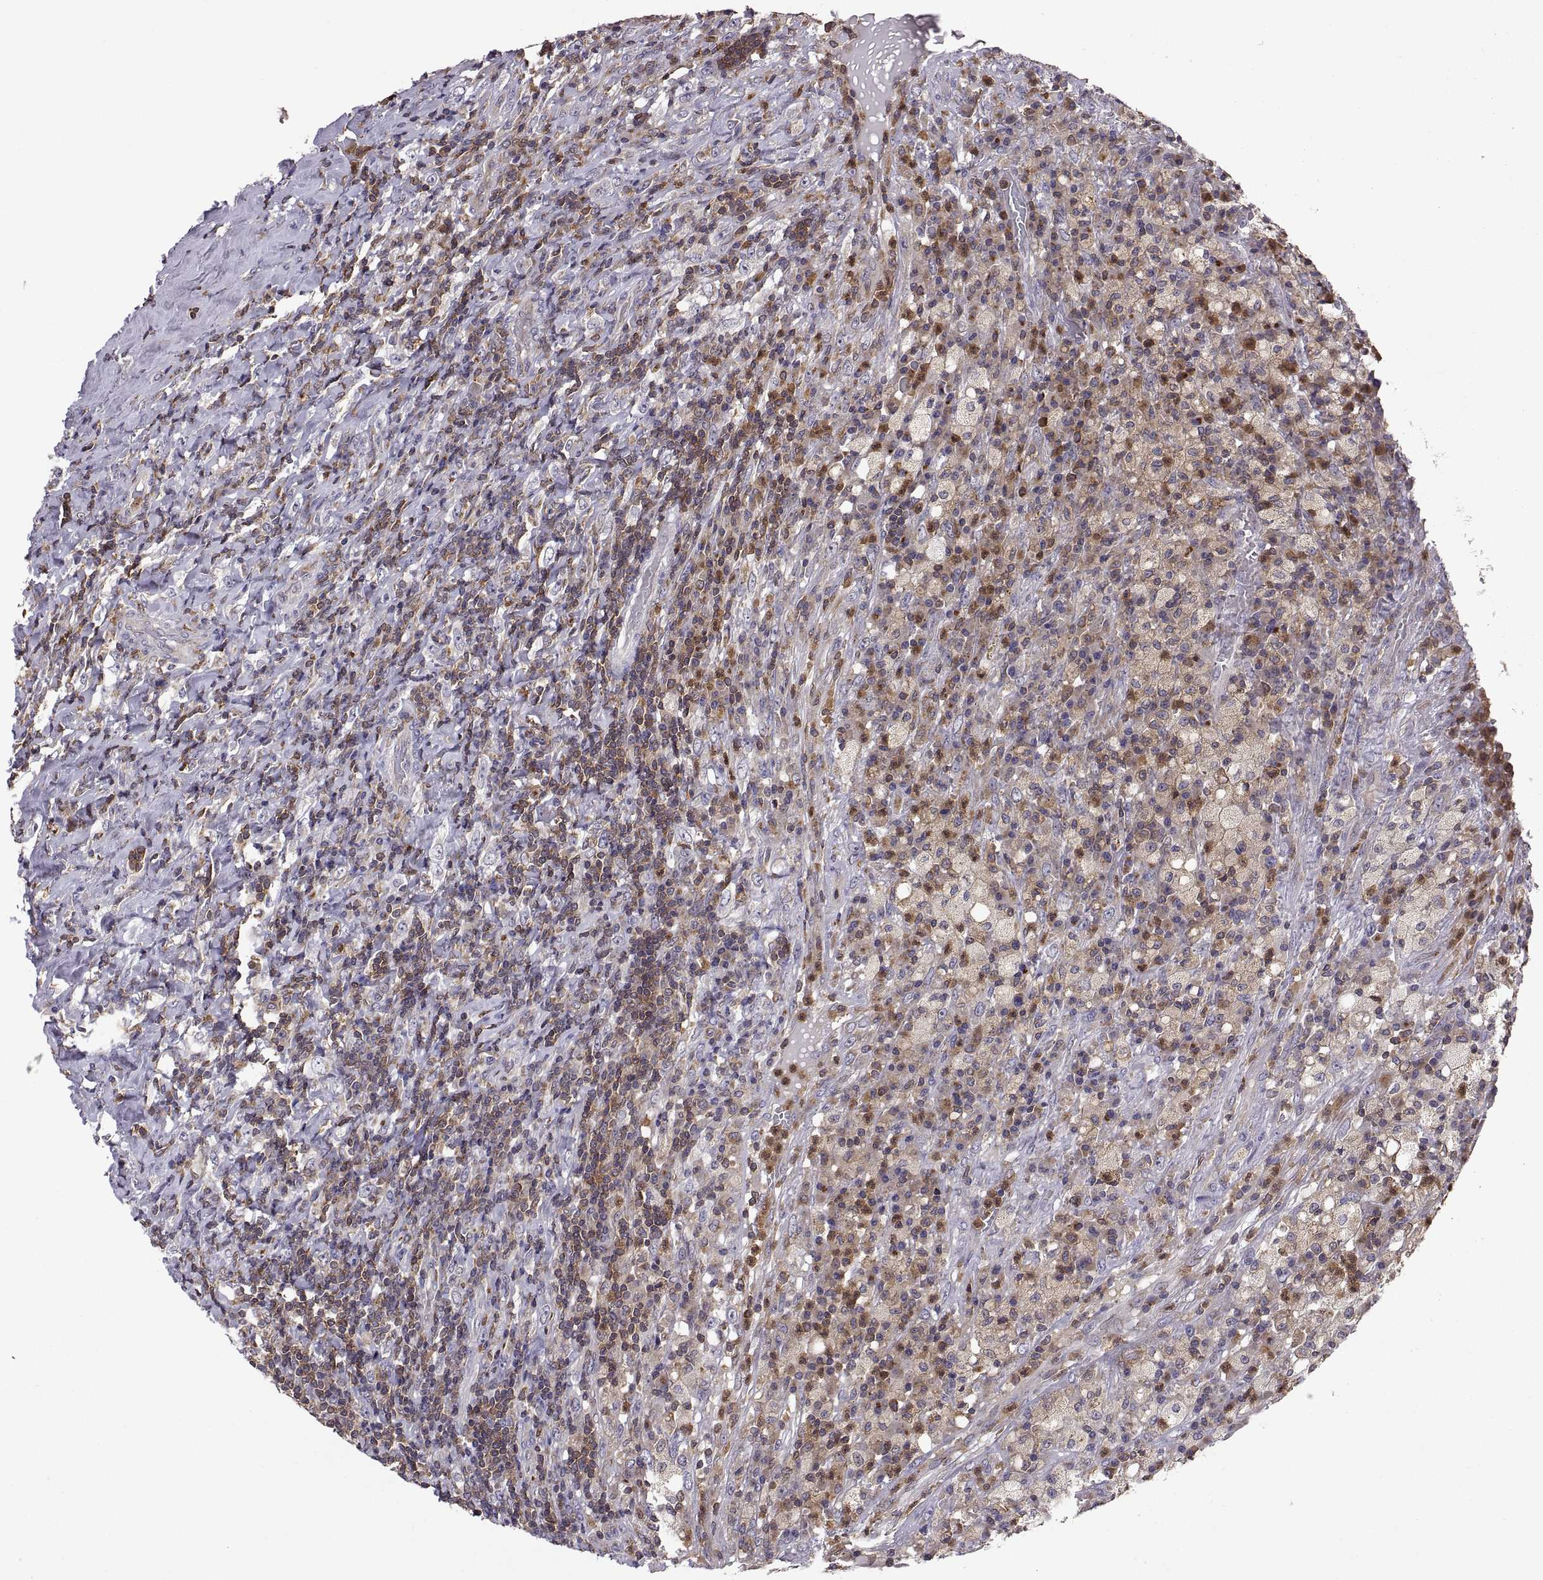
{"staining": {"intensity": "weak", "quantity": ">75%", "location": "cytoplasmic/membranous"}, "tissue": "testis cancer", "cell_type": "Tumor cells", "image_type": "cancer", "snomed": [{"axis": "morphology", "description": "Necrosis, NOS"}, {"axis": "morphology", "description": "Carcinoma, Embryonal, NOS"}, {"axis": "topography", "description": "Testis"}], "caption": "The image shows a brown stain indicating the presence of a protein in the cytoplasmic/membranous of tumor cells in testis cancer (embryonal carcinoma). Using DAB (3,3'-diaminobenzidine) (brown) and hematoxylin (blue) stains, captured at high magnification using brightfield microscopy.", "gene": "ACAP1", "patient": {"sex": "male", "age": 19}}